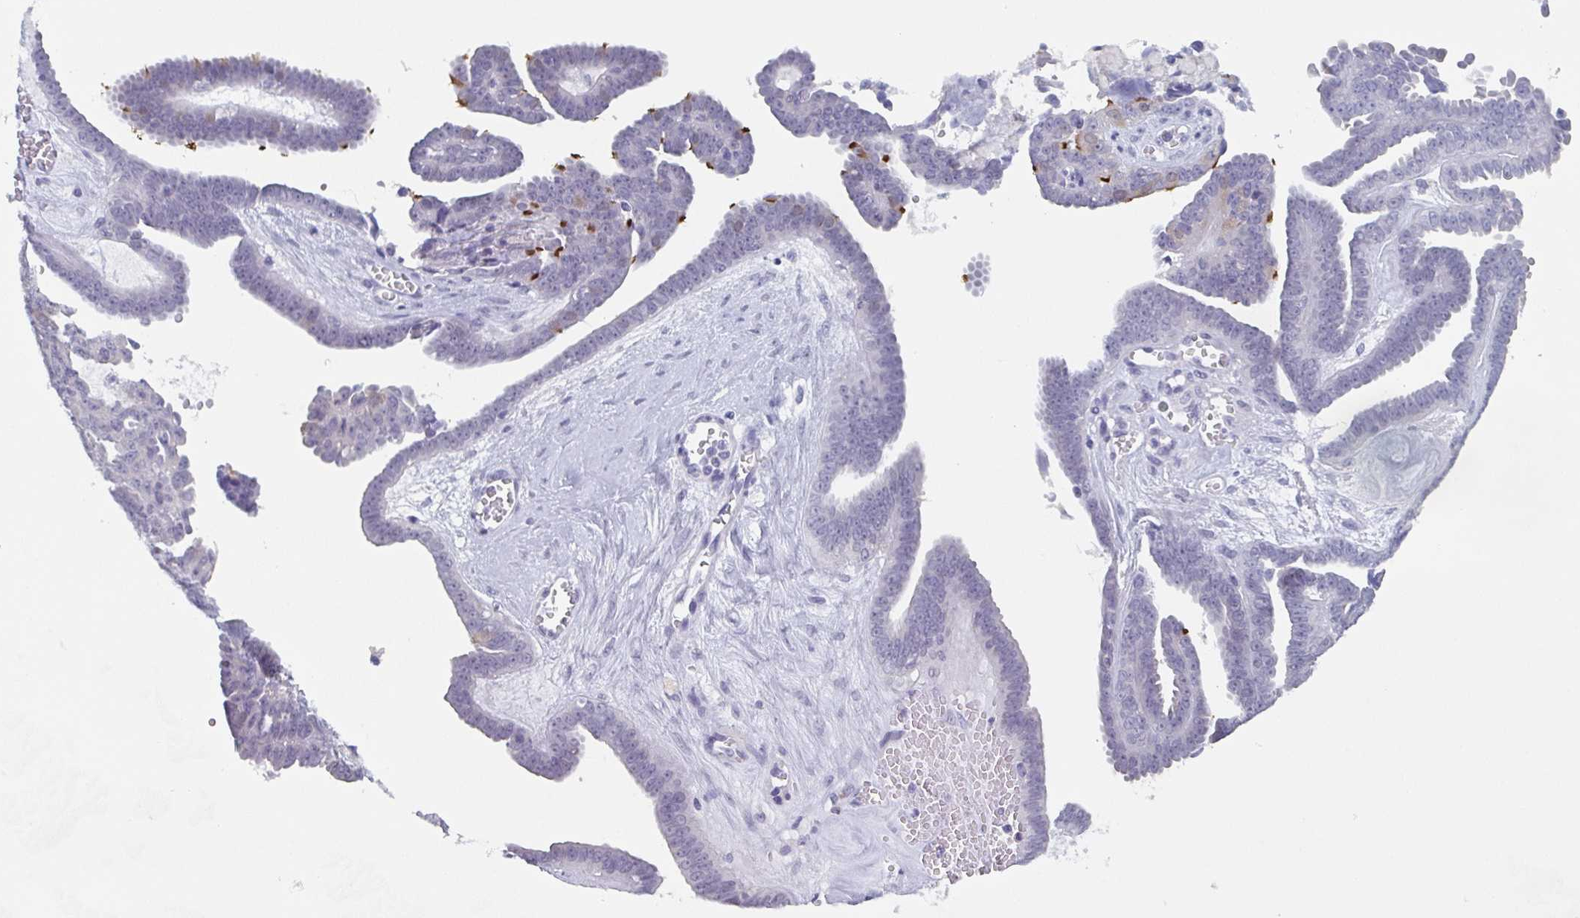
{"staining": {"intensity": "moderate", "quantity": "<25%", "location": "cytoplasmic/membranous"}, "tissue": "ovarian cancer", "cell_type": "Tumor cells", "image_type": "cancer", "snomed": [{"axis": "morphology", "description": "Cystadenocarcinoma, serous, NOS"}, {"axis": "topography", "description": "Ovary"}], "caption": "Immunohistochemistry (IHC) image of human ovarian serous cystadenocarcinoma stained for a protein (brown), which exhibits low levels of moderate cytoplasmic/membranous staining in about <25% of tumor cells.", "gene": "DYDC2", "patient": {"sex": "female", "age": 71}}